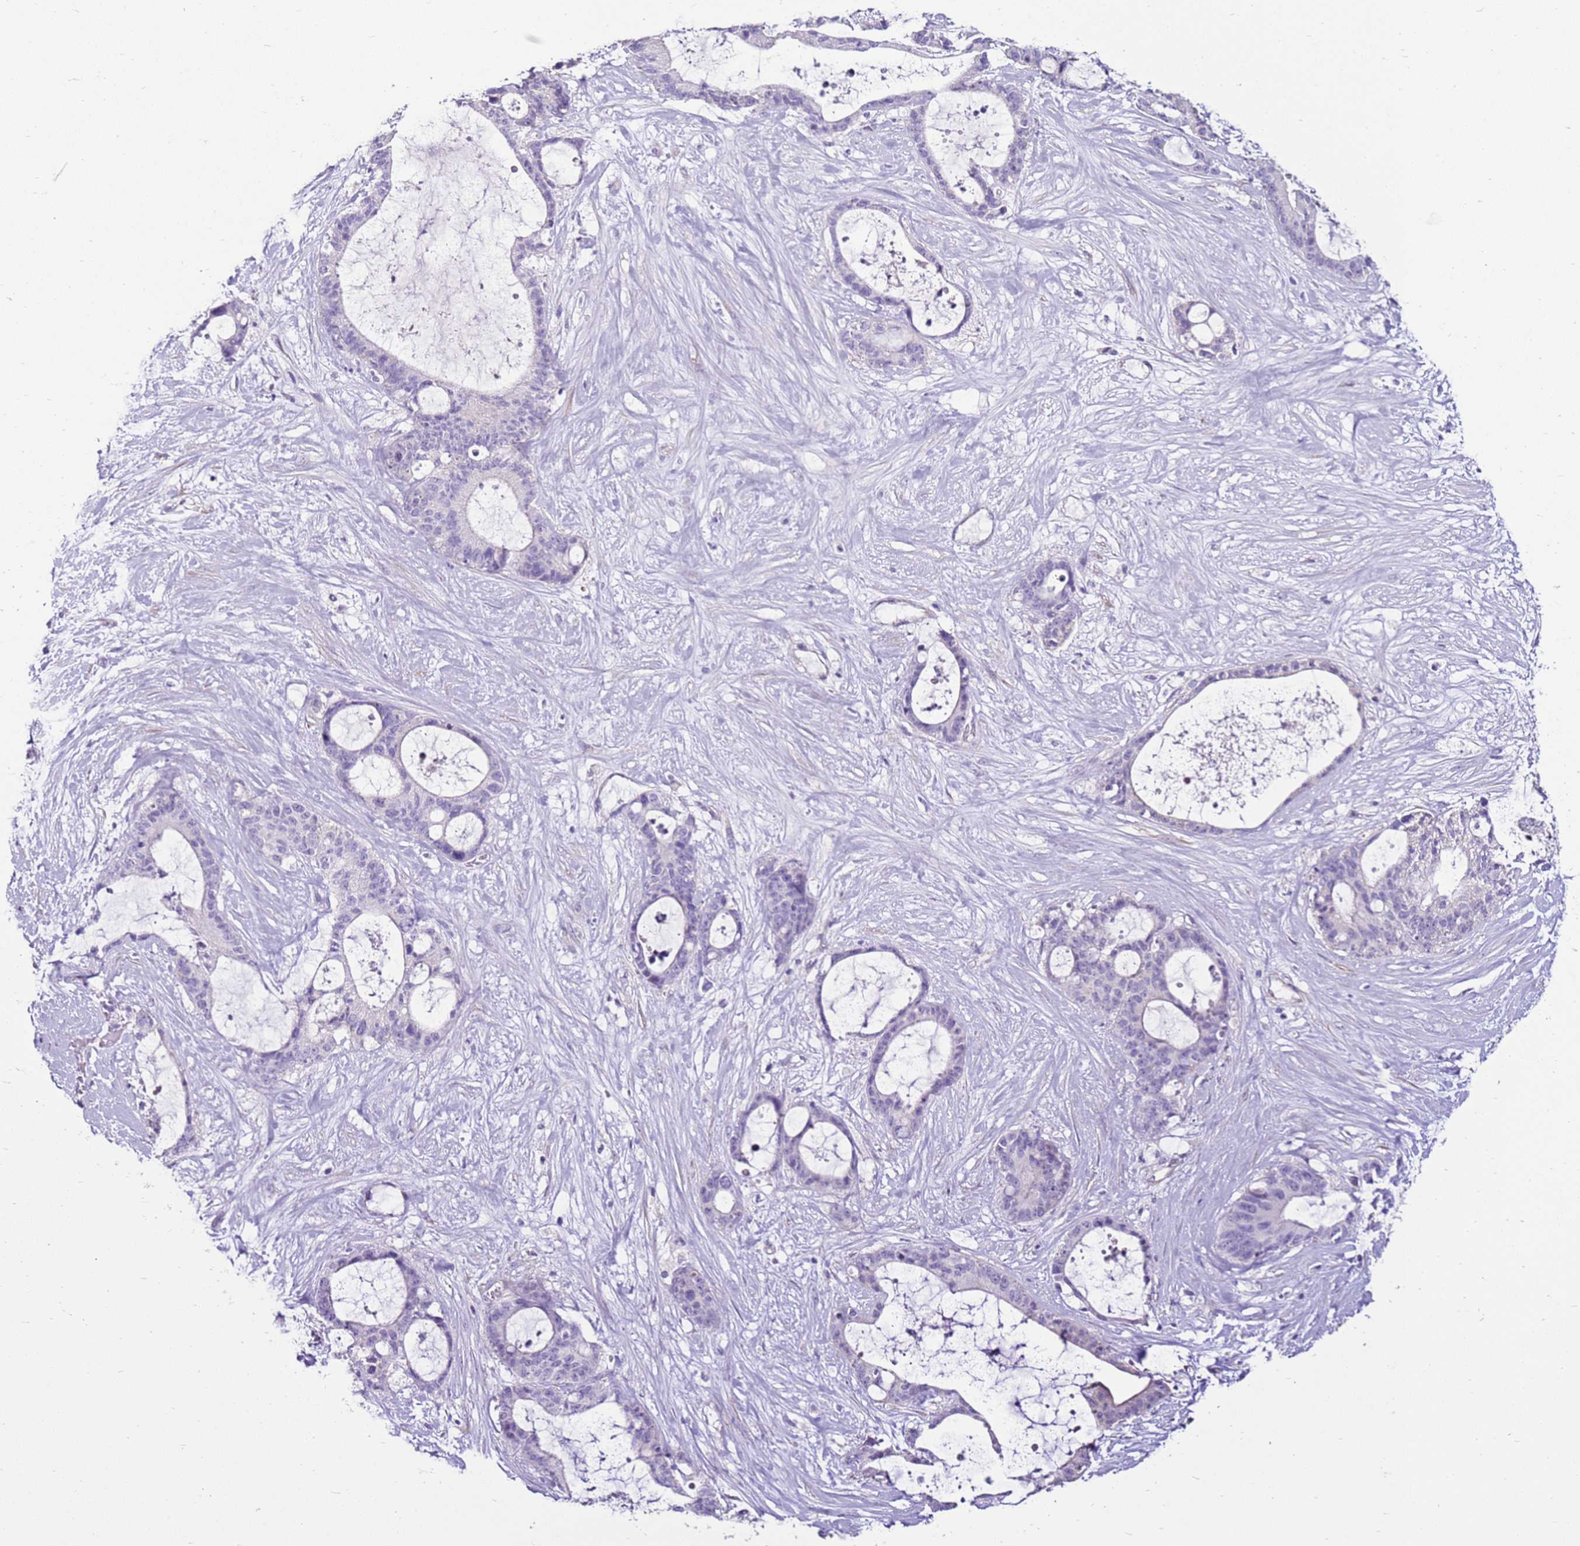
{"staining": {"intensity": "negative", "quantity": "none", "location": "none"}, "tissue": "liver cancer", "cell_type": "Tumor cells", "image_type": "cancer", "snomed": [{"axis": "morphology", "description": "Normal tissue, NOS"}, {"axis": "morphology", "description": "Cholangiocarcinoma"}, {"axis": "topography", "description": "Liver"}, {"axis": "topography", "description": "Peripheral nerve tissue"}], "caption": "High magnification brightfield microscopy of liver cholangiocarcinoma stained with DAB (brown) and counterstained with hematoxylin (blue): tumor cells show no significant staining.", "gene": "SLC38A5", "patient": {"sex": "female", "age": 73}}